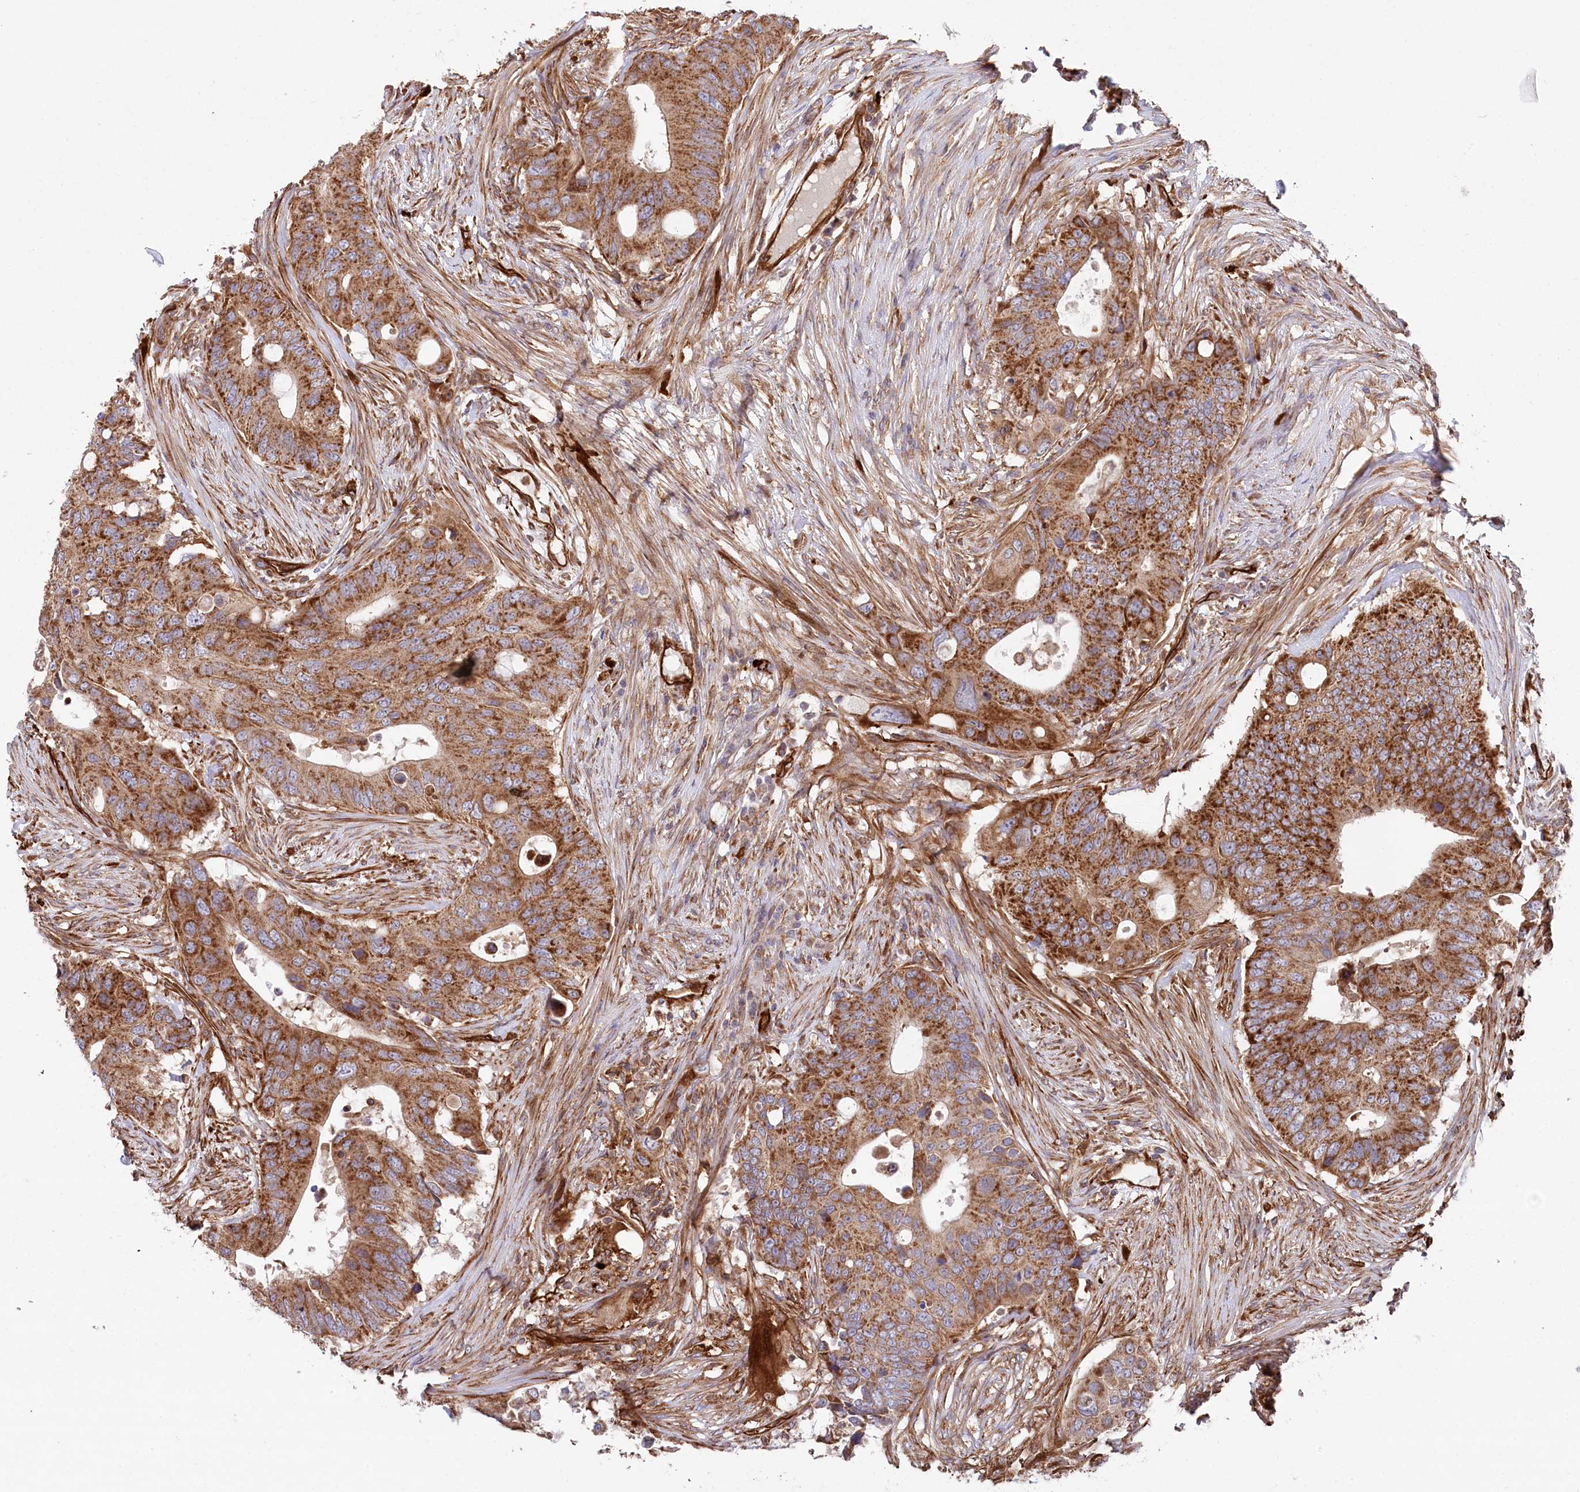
{"staining": {"intensity": "moderate", "quantity": ">75%", "location": "cytoplasmic/membranous"}, "tissue": "colorectal cancer", "cell_type": "Tumor cells", "image_type": "cancer", "snomed": [{"axis": "morphology", "description": "Adenocarcinoma, NOS"}, {"axis": "topography", "description": "Colon"}], "caption": "Colorectal cancer (adenocarcinoma) stained with DAB (3,3'-diaminobenzidine) immunohistochemistry (IHC) exhibits medium levels of moderate cytoplasmic/membranous staining in about >75% of tumor cells.", "gene": "MTPAP", "patient": {"sex": "male", "age": 71}}